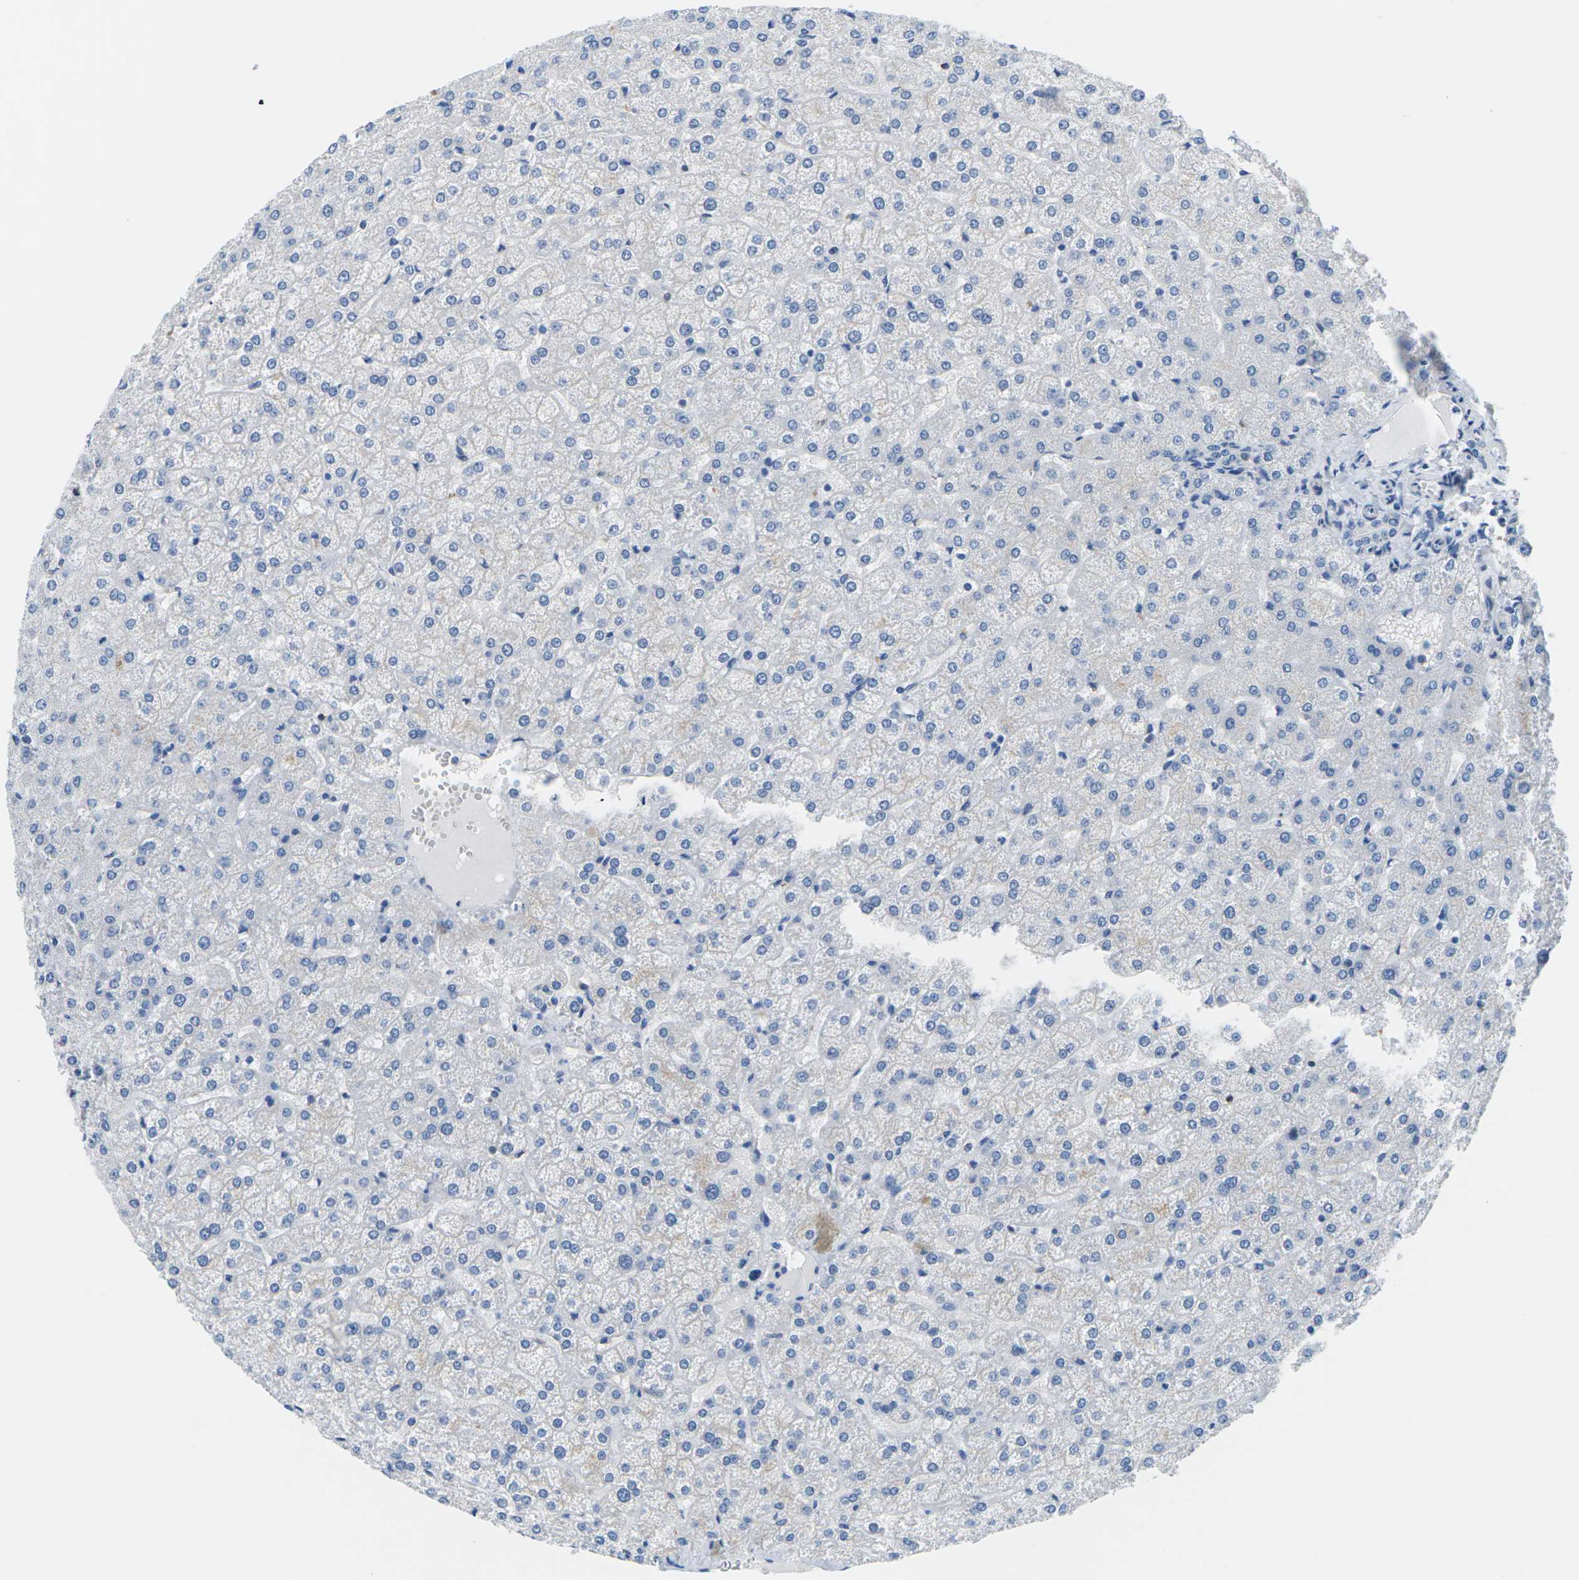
{"staining": {"intensity": "negative", "quantity": "none", "location": "none"}, "tissue": "liver", "cell_type": "Cholangiocytes", "image_type": "normal", "snomed": [{"axis": "morphology", "description": "Normal tissue, NOS"}, {"axis": "topography", "description": "Liver"}], "caption": "Protein analysis of benign liver displays no significant expression in cholangiocytes.", "gene": "SYNGR2", "patient": {"sex": "female", "age": 32}}